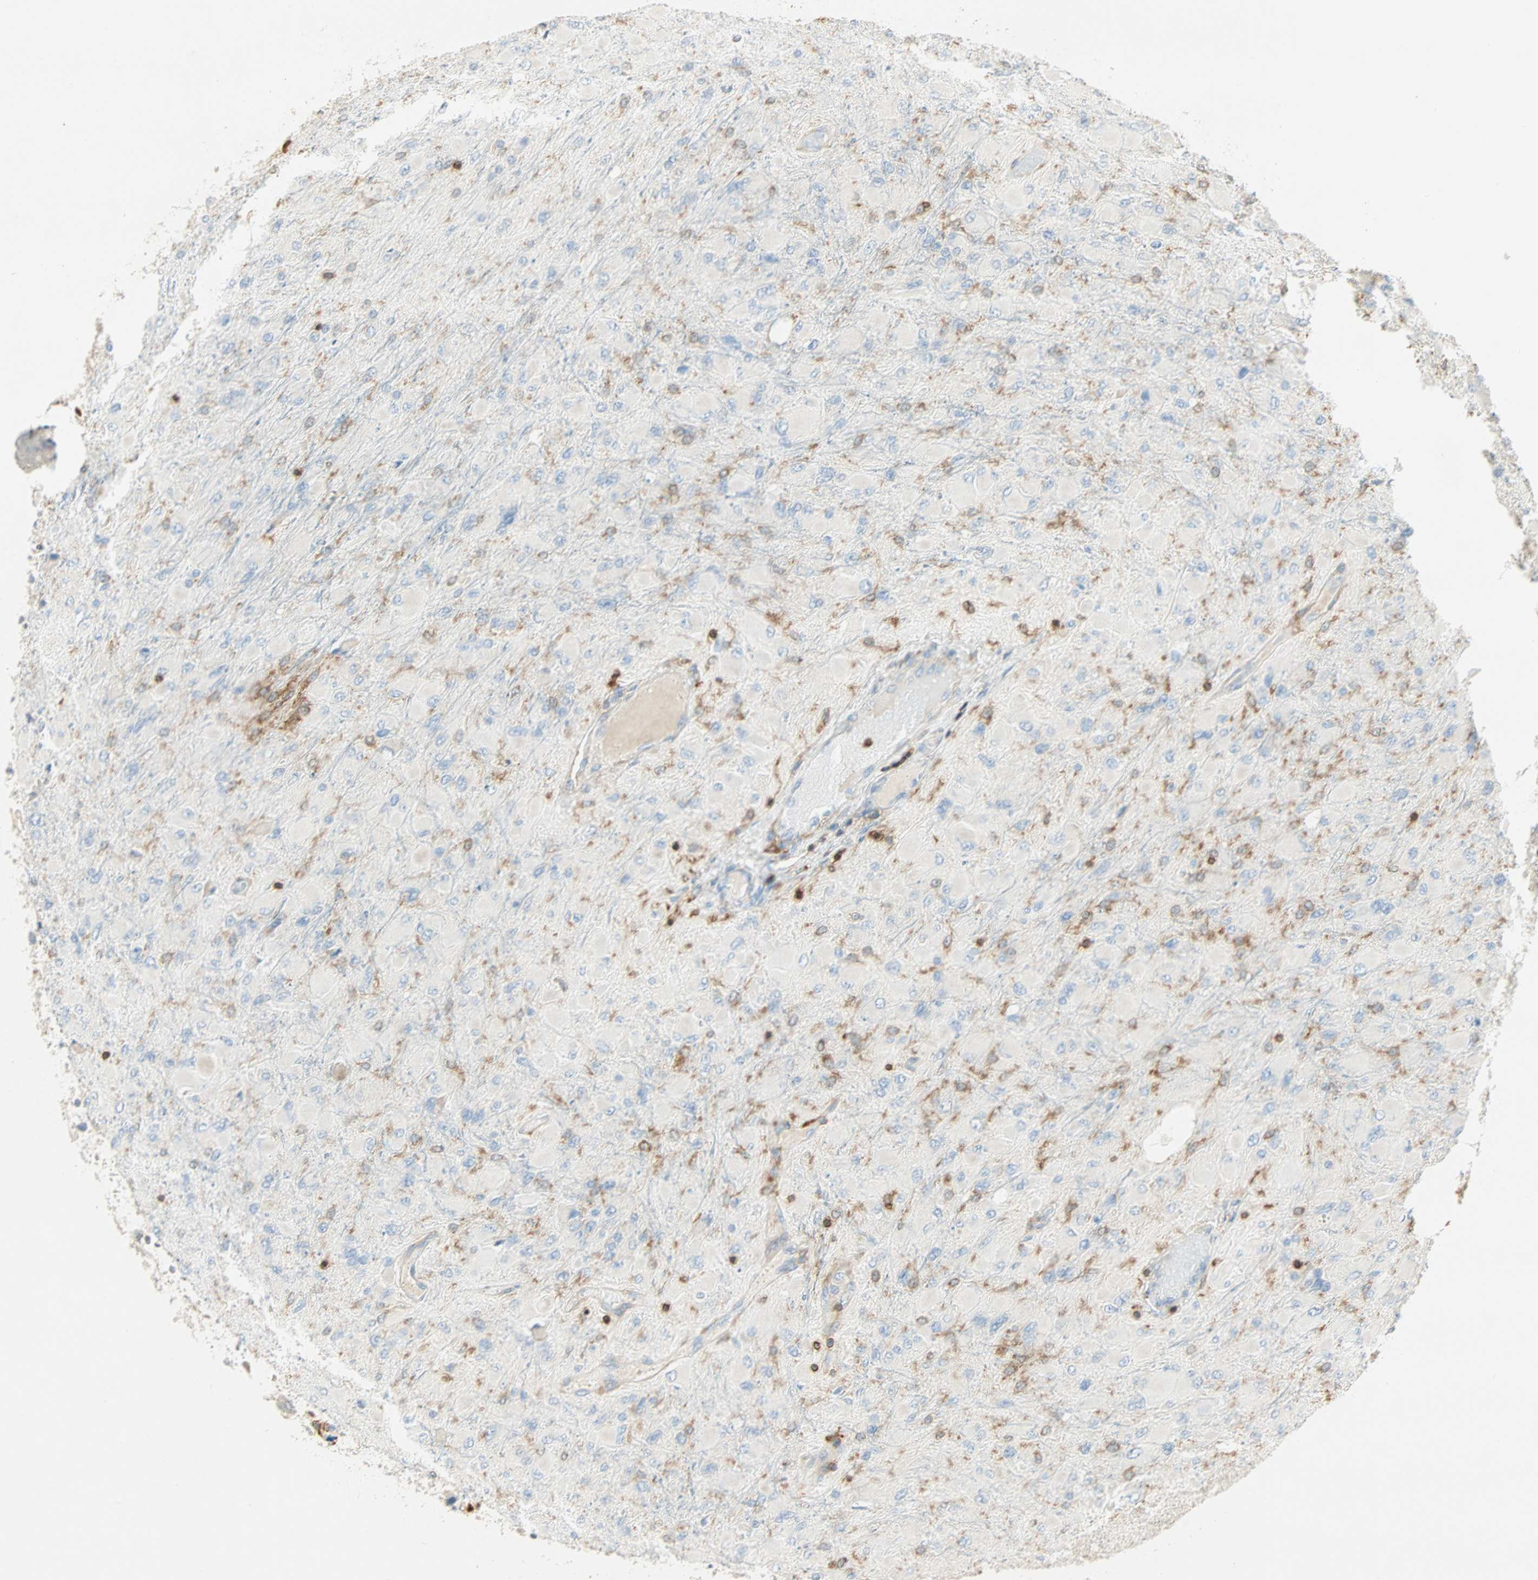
{"staining": {"intensity": "weak", "quantity": "<25%", "location": "cytoplasmic/membranous"}, "tissue": "glioma", "cell_type": "Tumor cells", "image_type": "cancer", "snomed": [{"axis": "morphology", "description": "Glioma, malignant, High grade"}, {"axis": "topography", "description": "Cerebral cortex"}], "caption": "Immunohistochemistry image of neoplastic tissue: glioma stained with DAB (3,3'-diaminobenzidine) demonstrates no significant protein expression in tumor cells. The staining is performed using DAB (3,3'-diaminobenzidine) brown chromogen with nuclei counter-stained in using hematoxylin.", "gene": "FMNL1", "patient": {"sex": "female", "age": 36}}